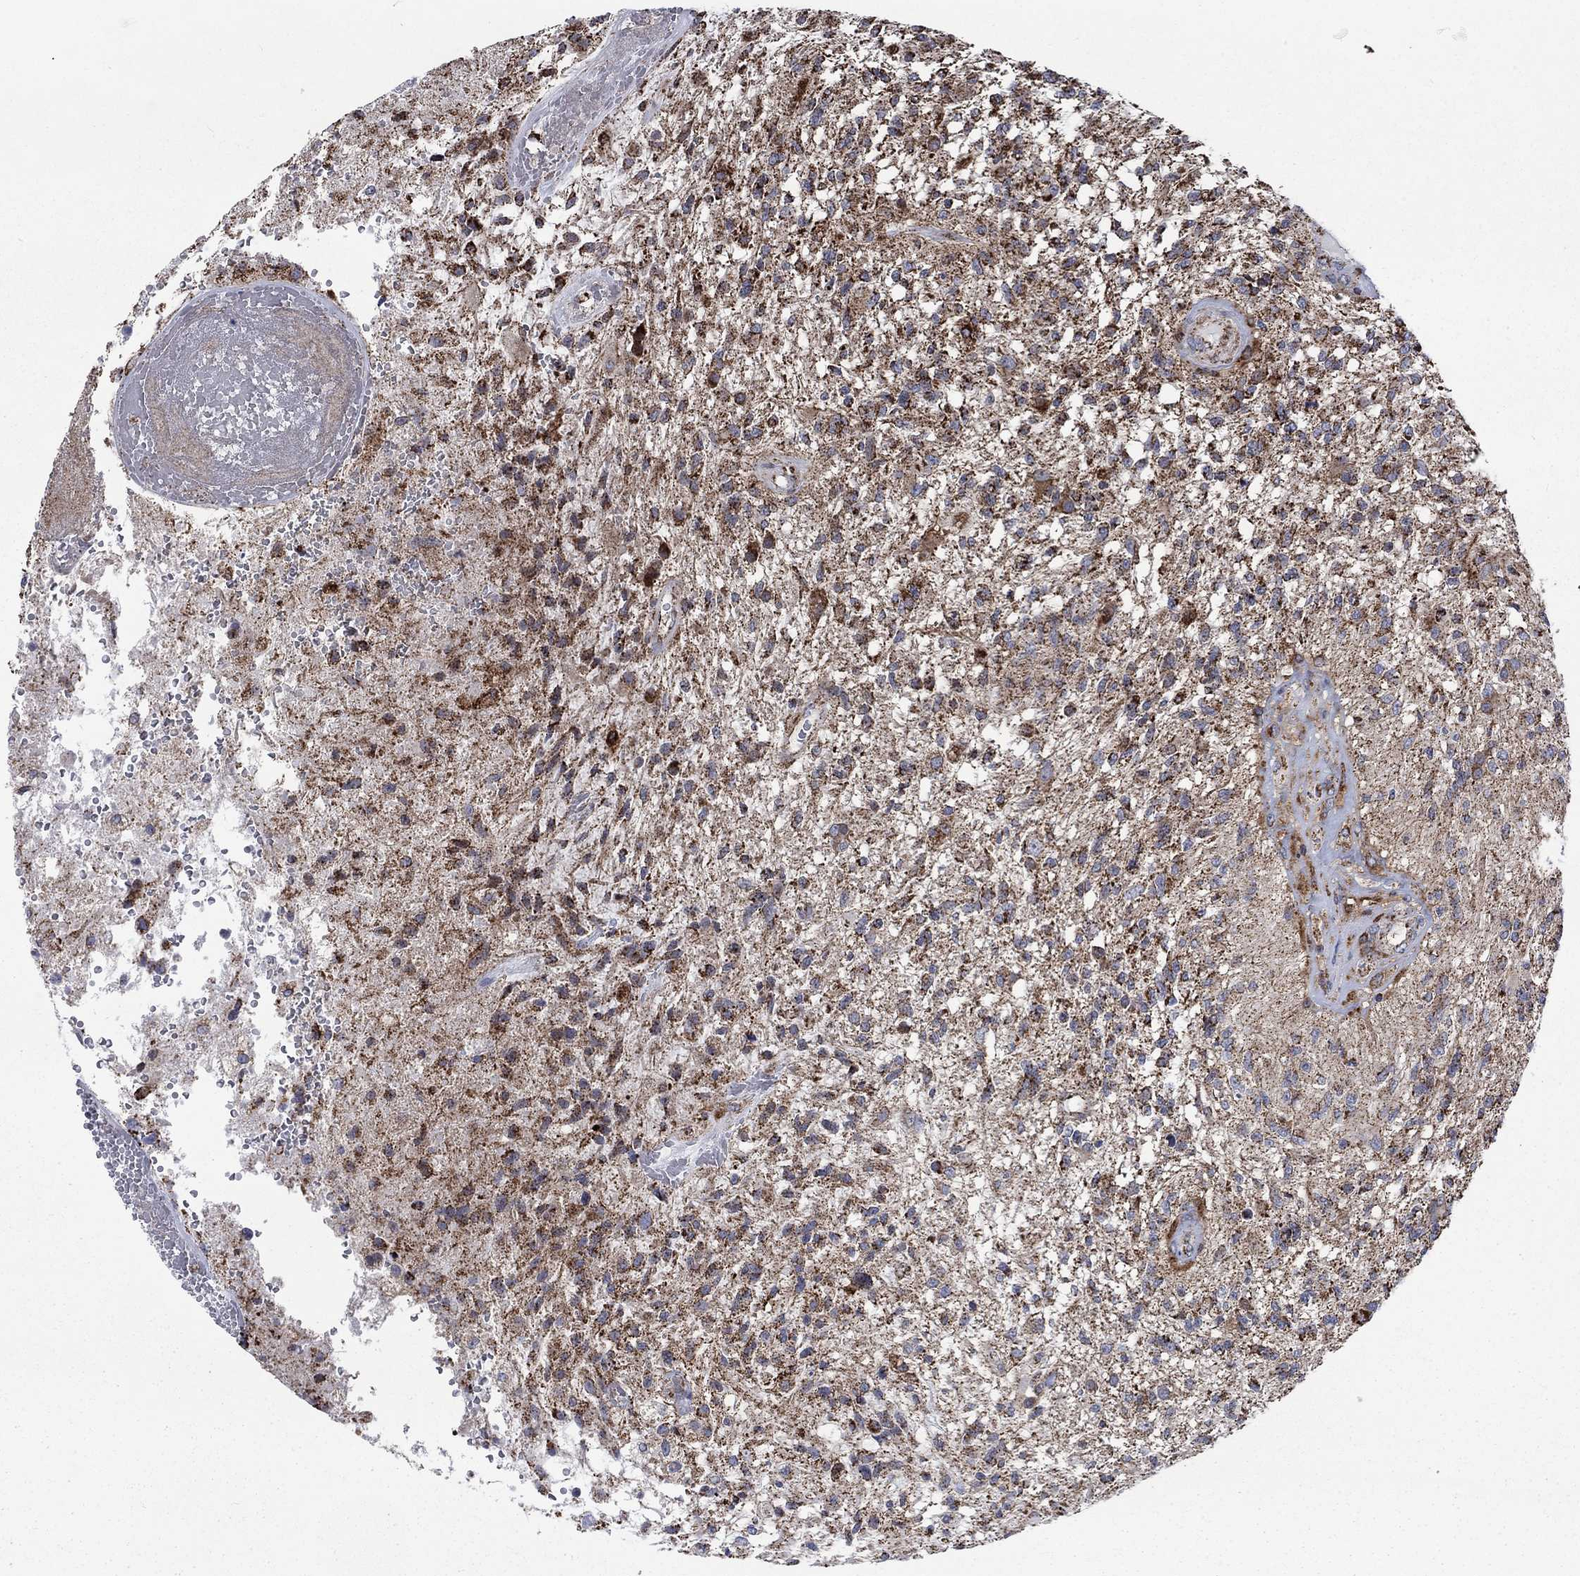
{"staining": {"intensity": "strong", "quantity": "25%-75%", "location": "cytoplasmic/membranous"}, "tissue": "glioma", "cell_type": "Tumor cells", "image_type": "cancer", "snomed": [{"axis": "morphology", "description": "Glioma, malignant, High grade"}, {"axis": "topography", "description": "Brain"}], "caption": "Protein positivity by immunohistochemistry reveals strong cytoplasmic/membranous staining in approximately 25%-75% of tumor cells in malignant high-grade glioma.", "gene": "MOAP1", "patient": {"sex": "male", "age": 56}}